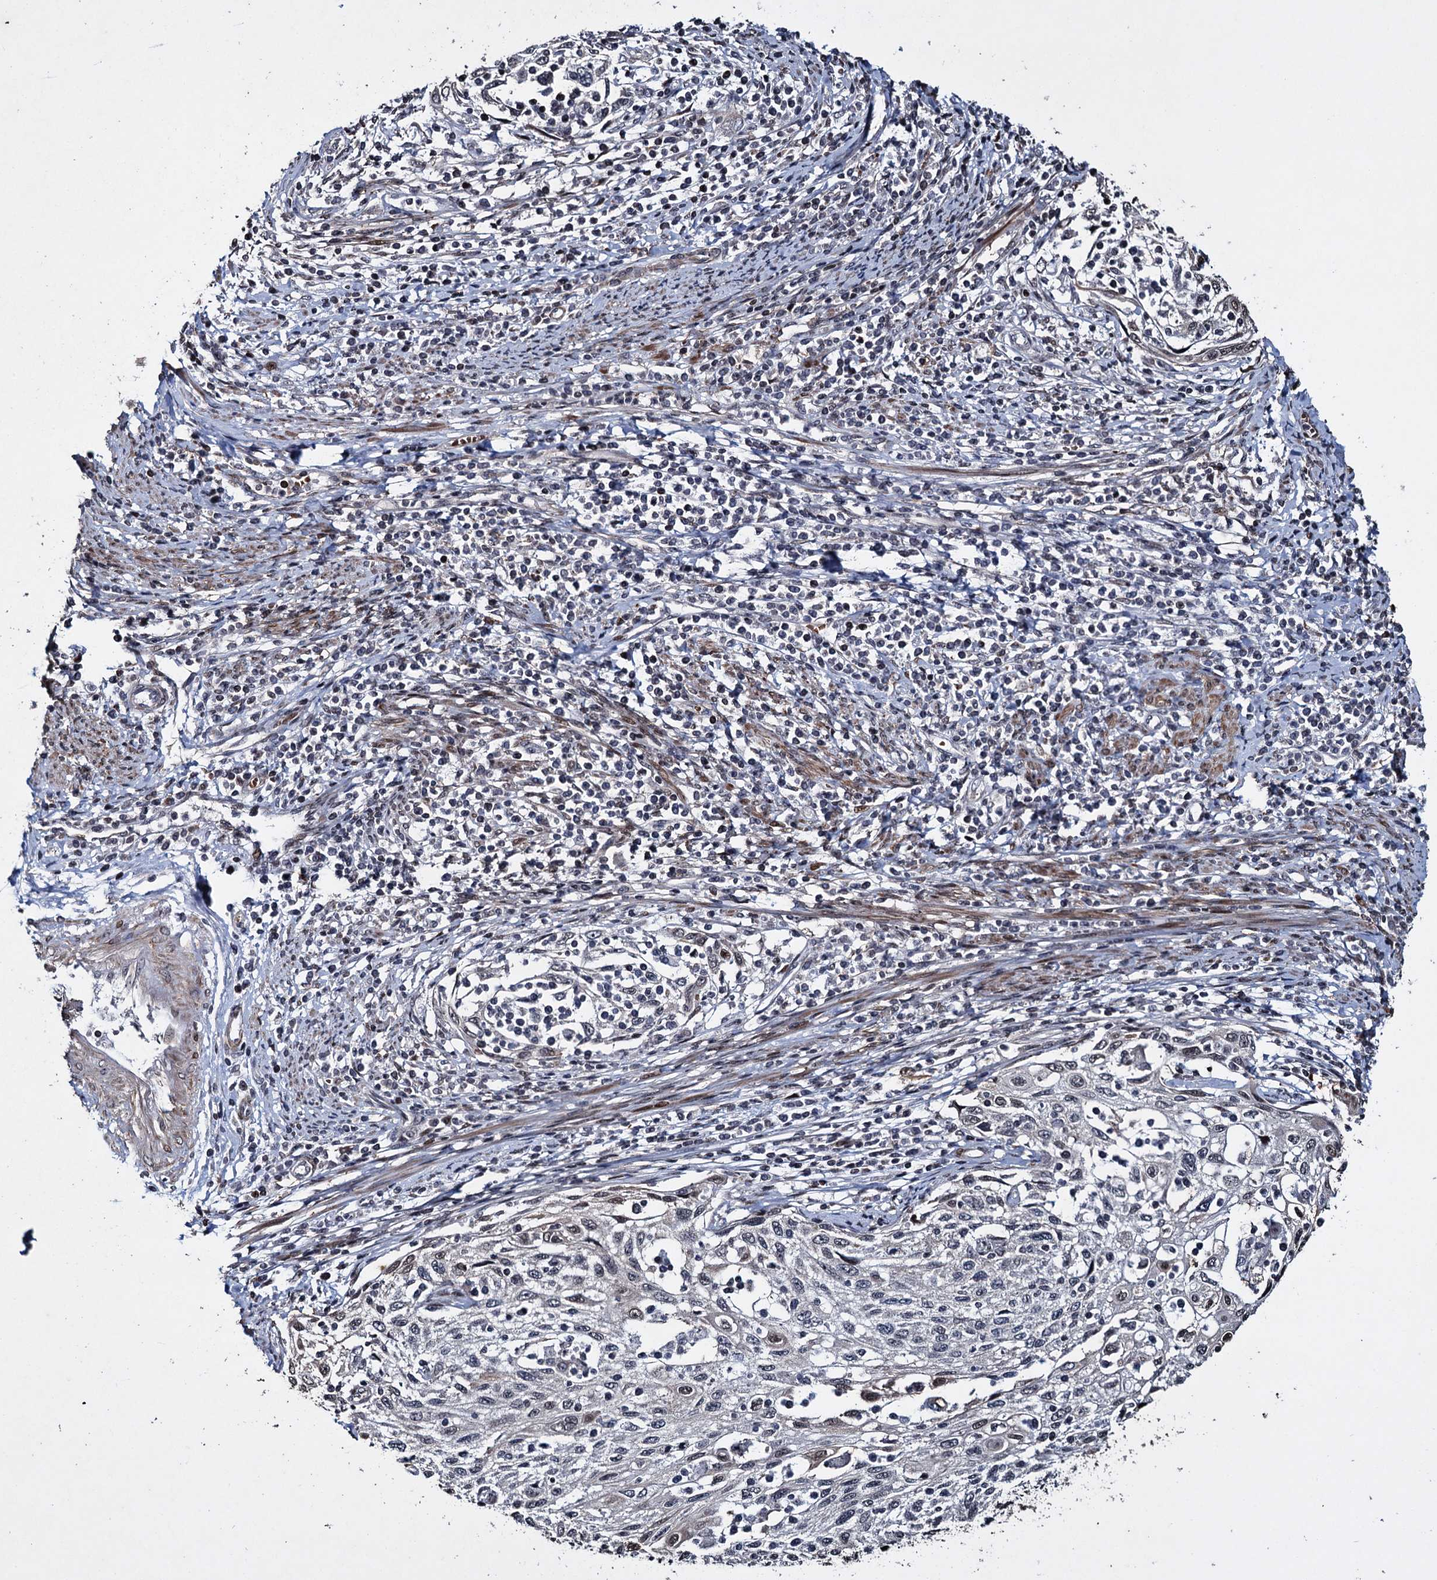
{"staining": {"intensity": "negative", "quantity": "none", "location": "none"}, "tissue": "cervical cancer", "cell_type": "Tumor cells", "image_type": "cancer", "snomed": [{"axis": "morphology", "description": "Squamous cell carcinoma, NOS"}, {"axis": "topography", "description": "Cervix"}], "caption": "Tumor cells show no significant positivity in squamous cell carcinoma (cervical).", "gene": "EYA4", "patient": {"sex": "female", "age": 70}}